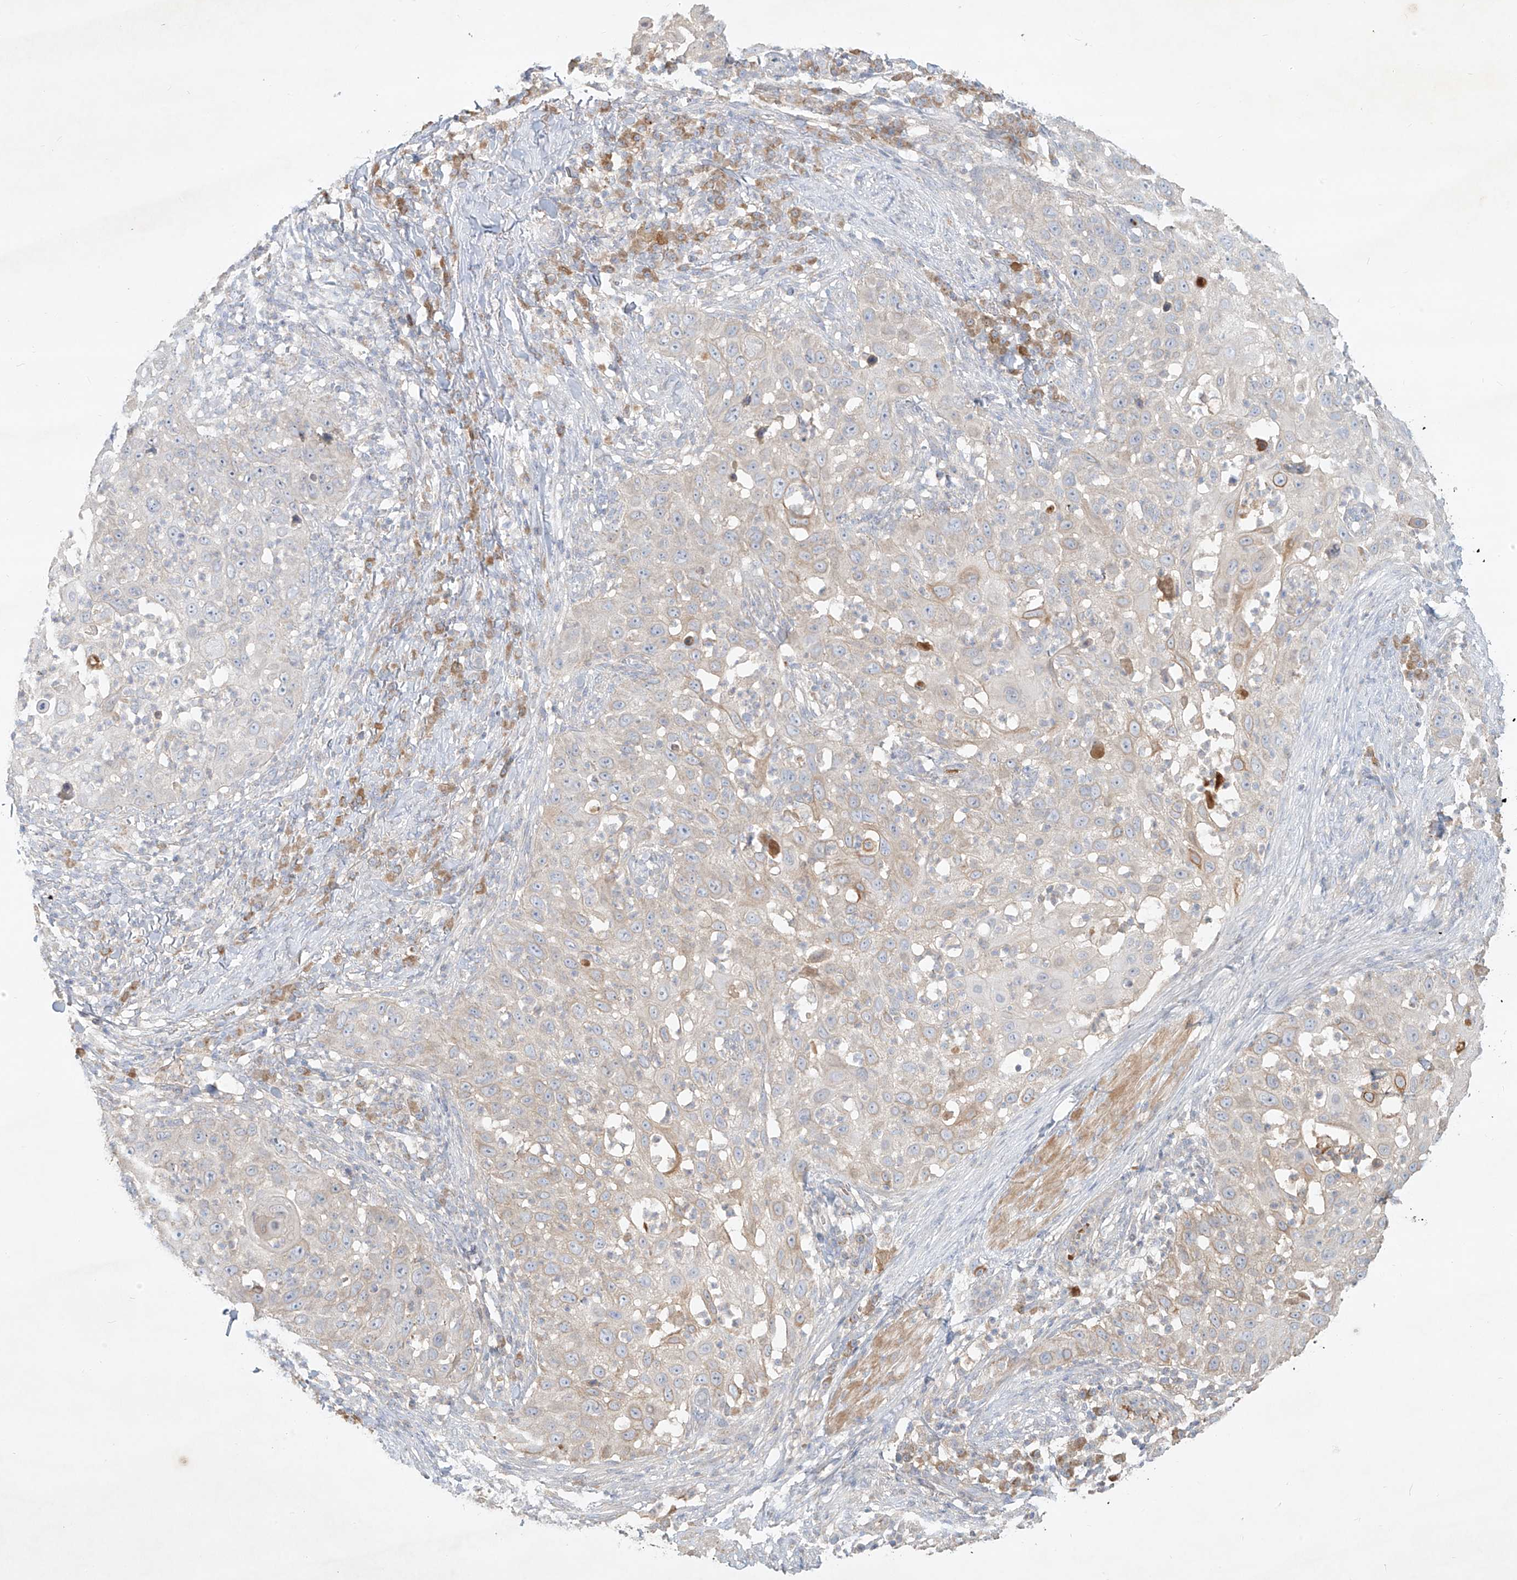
{"staining": {"intensity": "weak", "quantity": "<25%", "location": "cytoplasmic/membranous"}, "tissue": "skin cancer", "cell_type": "Tumor cells", "image_type": "cancer", "snomed": [{"axis": "morphology", "description": "Squamous cell carcinoma, NOS"}, {"axis": "topography", "description": "Skin"}], "caption": "This is an immunohistochemistry (IHC) micrograph of human skin cancer. There is no staining in tumor cells.", "gene": "KPNA7", "patient": {"sex": "female", "age": 44}}